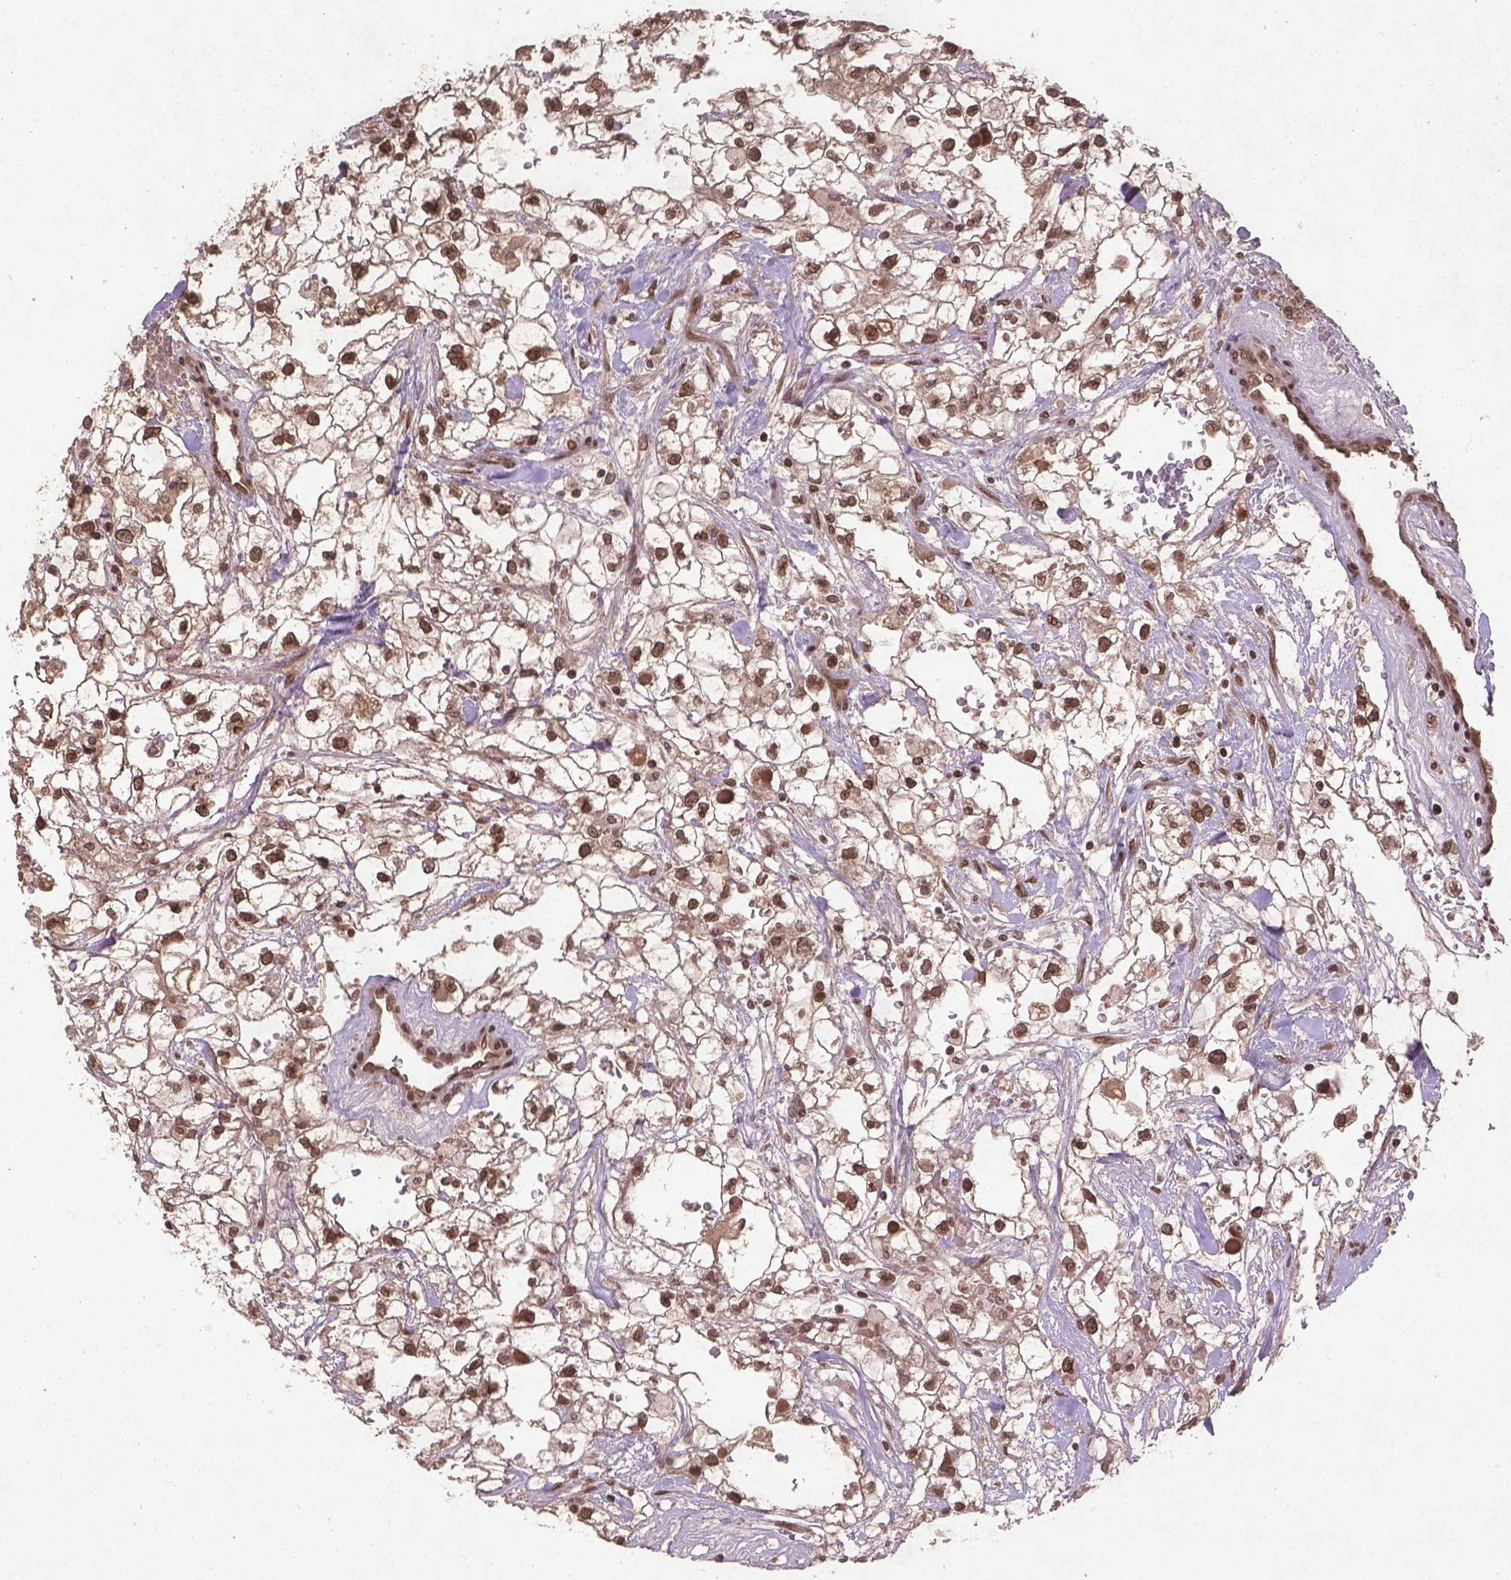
{"staining": {"intensity": "moderate", "quantity": ">75%", "location": "nuclear"}, "tissue": "renal cancer", "cell_type": "Tumor cells", "image_type": "cancer", "snomed": [{"axis": "morphology", "description": "Adenocarcinoma, NOS"}, {"axis": "topography", "description": "Kidney"}], "caption": "Immunohistochemistry image of renal cancer (adenocarcinoma) stained for a protein (brown), which demonstrates medium levels of moderate nuclear staining in approximately >75% of tumor cells.", "gene": "BANF1", "patient": {"sex": "male", "age": 59}}